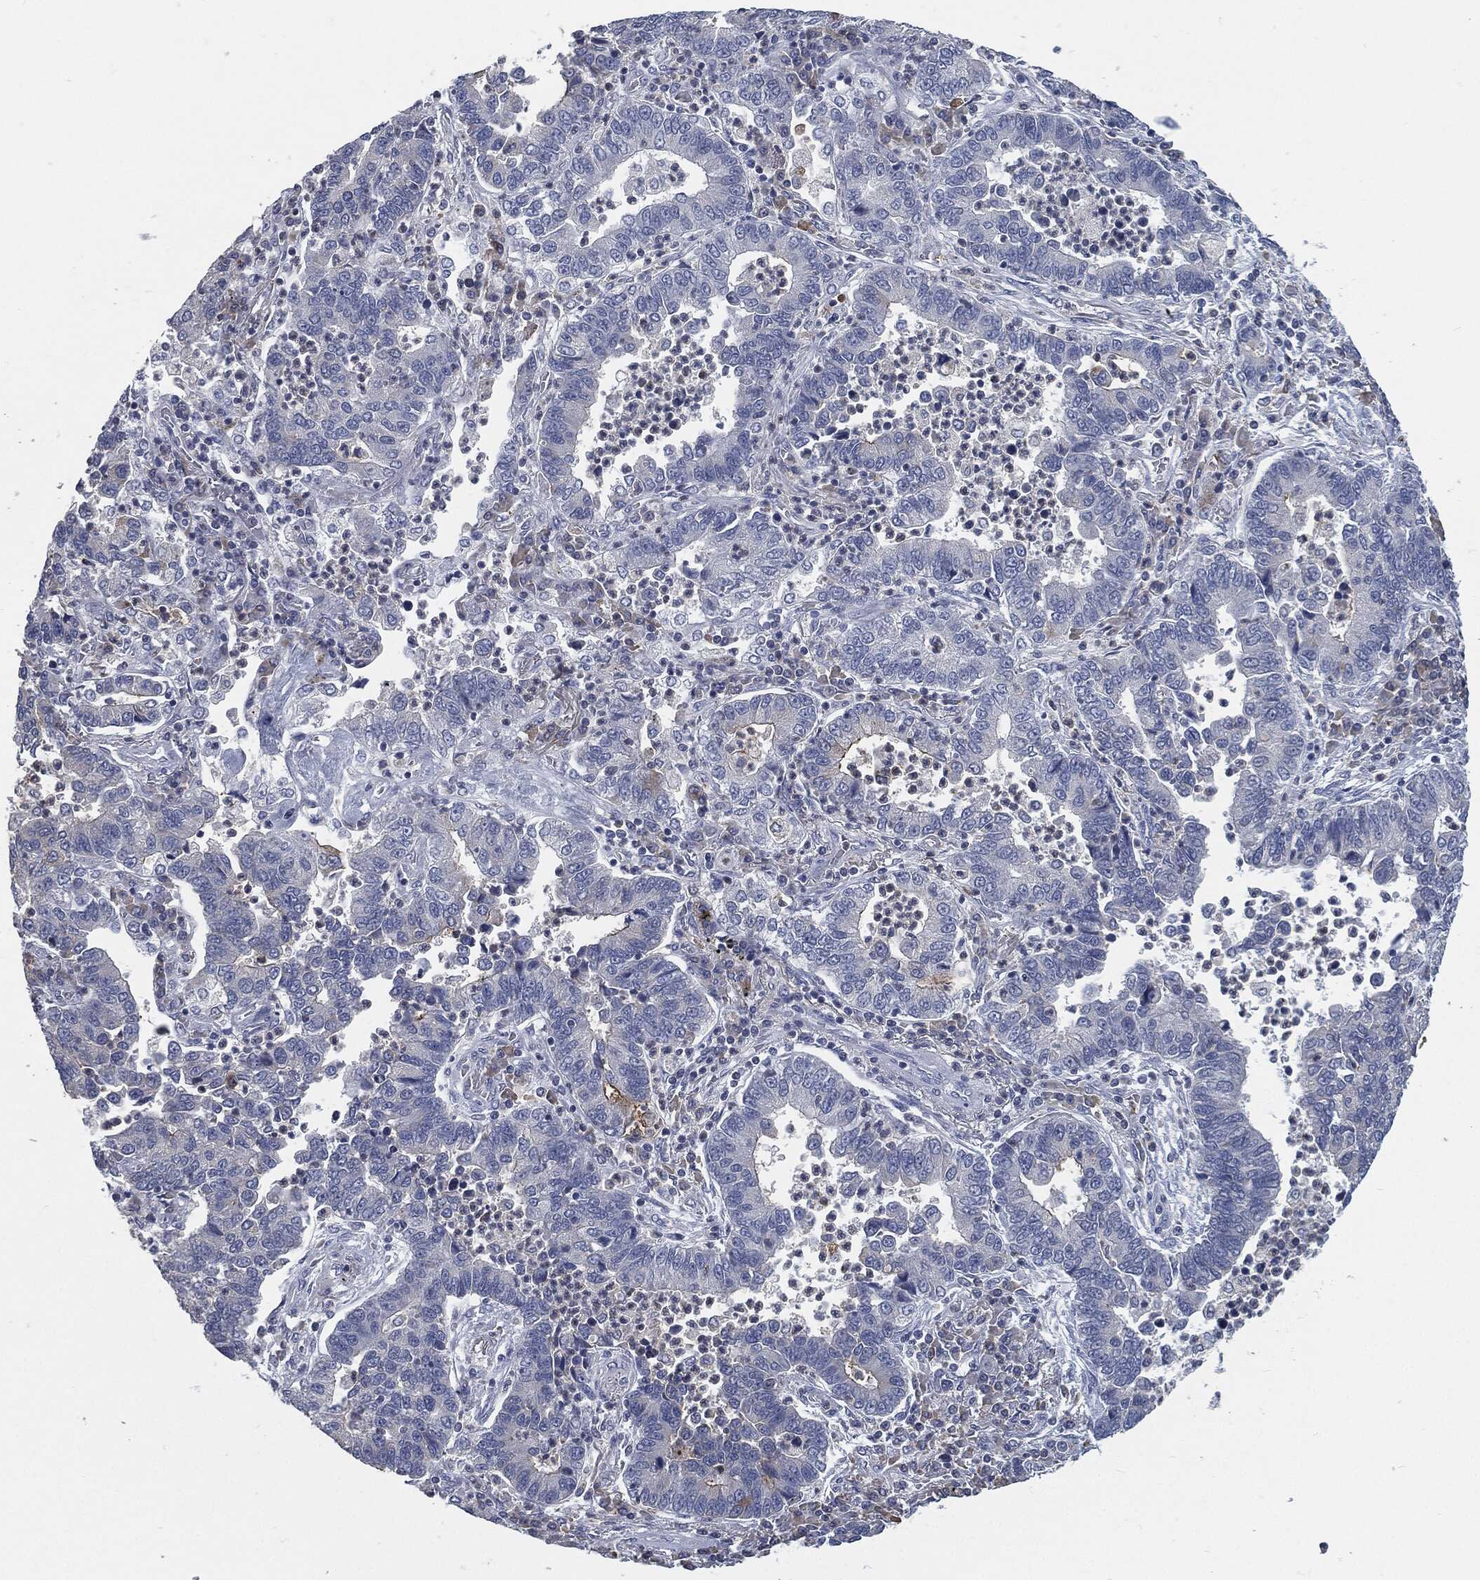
{"staining": {"intensity": "moderate", "quantity": "<25%", "location": "cytoplasmic/membranous"}, "tissue": "lung cancer", "cell_type": "Tumor cells", "image_type": "cancer", "snomed": [{"axis": "morphology", "description": "Adenocarcinoma, NOS"}, {"axis": "topography", "description": "Lung"}], "caption": "Lung cancer stained for a protein (brown) demonstrates moderate cytoplasmic/membranous positive positivity in approximately <25% of tumor cells.", "gene": "PROM1", "patient": {"sex": "female", "age": 57}}